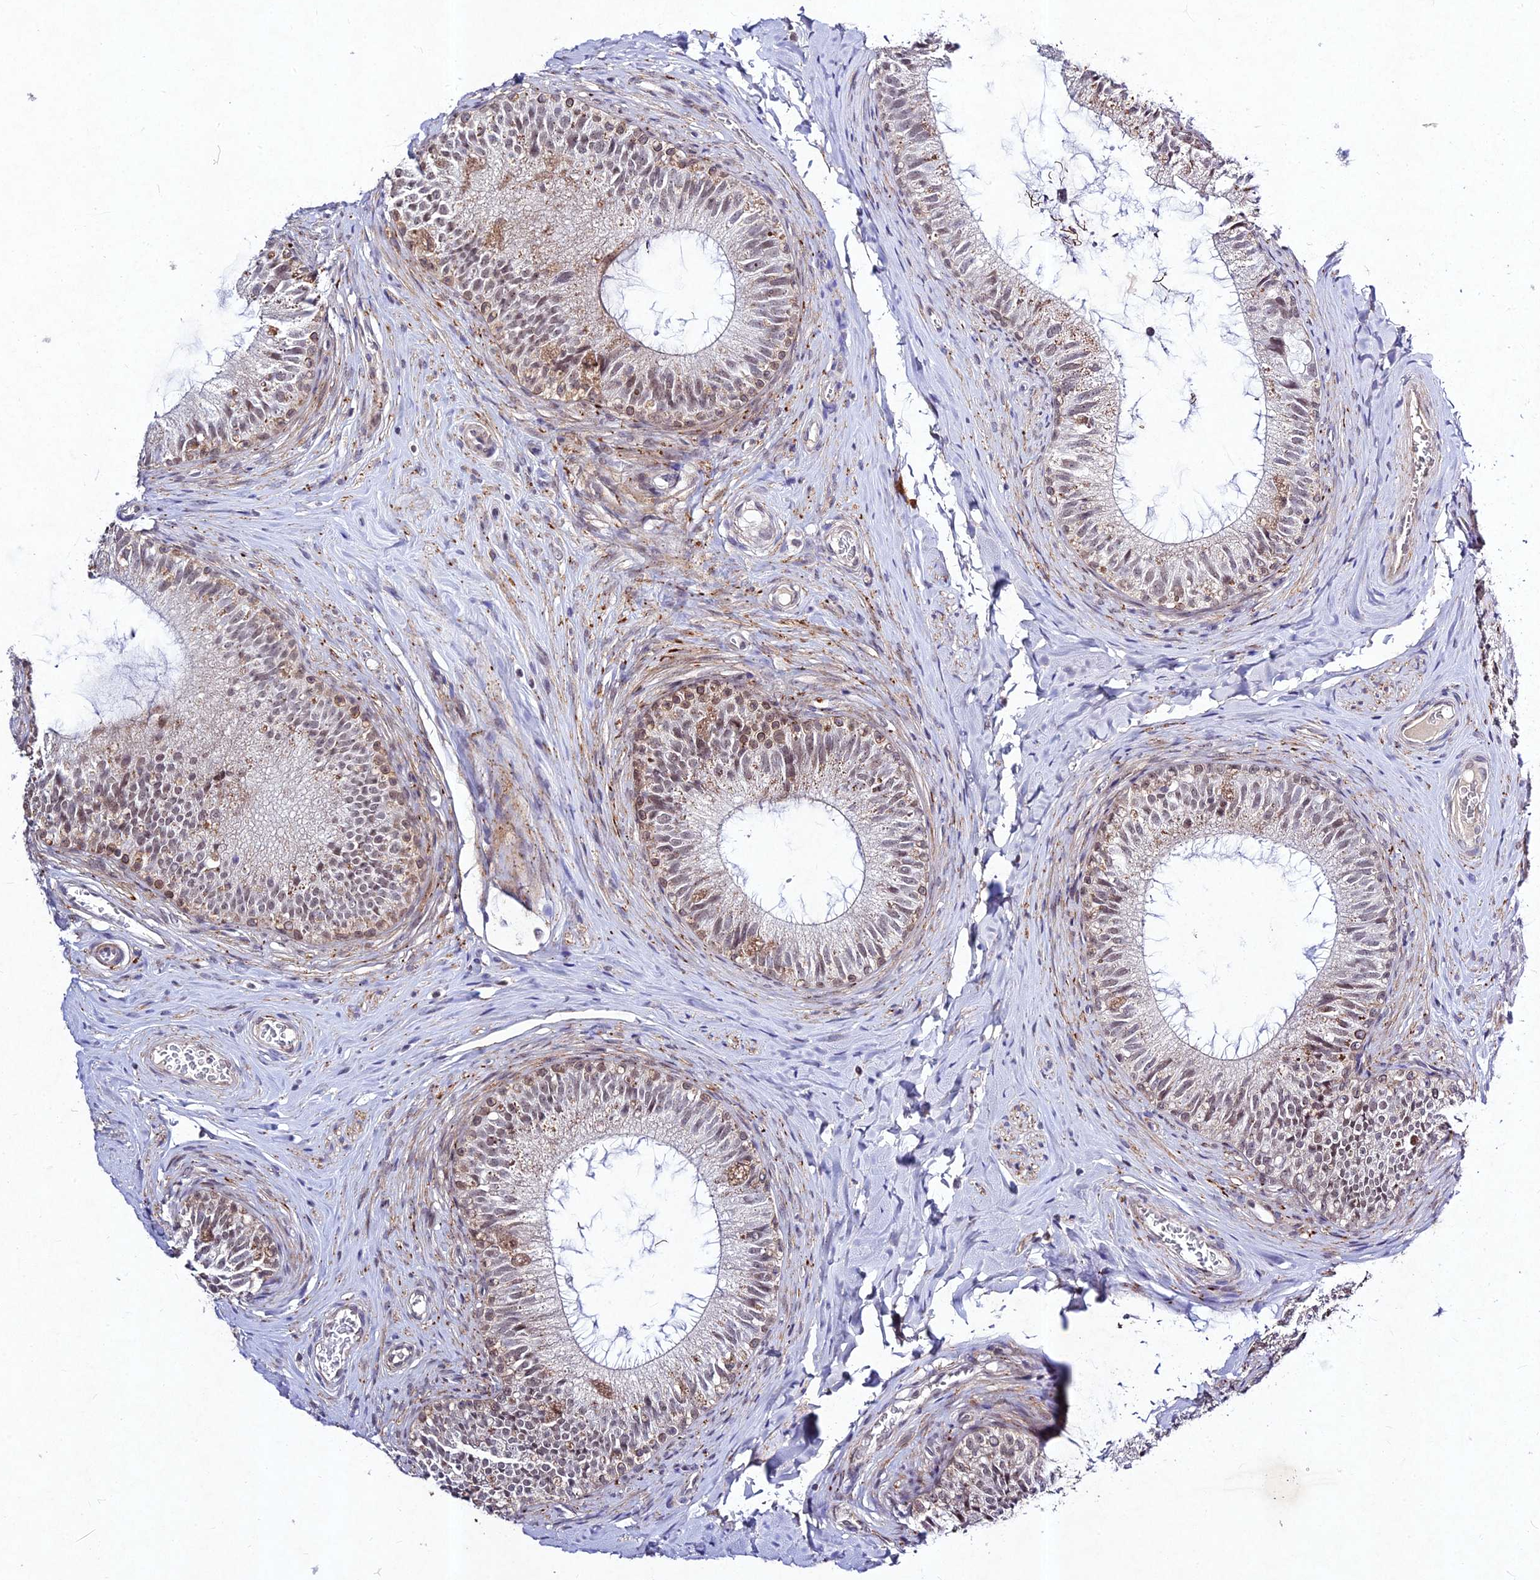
{"staining": {"intensity": "moderate", "quantity": "<25%", "location": "nuclear"}, "tissue": "epididymis", "cell_type": "Glandular cells", "image_type": "normal", "snomed": [{"axis": "morphology", "description": "Normal tissue, NOS"}, {"axis": "topography", "description": "Epididymis"}], "caption": "DAB immunohistochemical staining of unremarkable human epididymis exhibits moderate nuclear protein positivity in about <25% of glandular cells. Immunohistochemistry stains the protein of interest in brown and the nuclei are stained blue.", "gene": "RAVER1", "patient": {"sex": "male", "age": 34}}